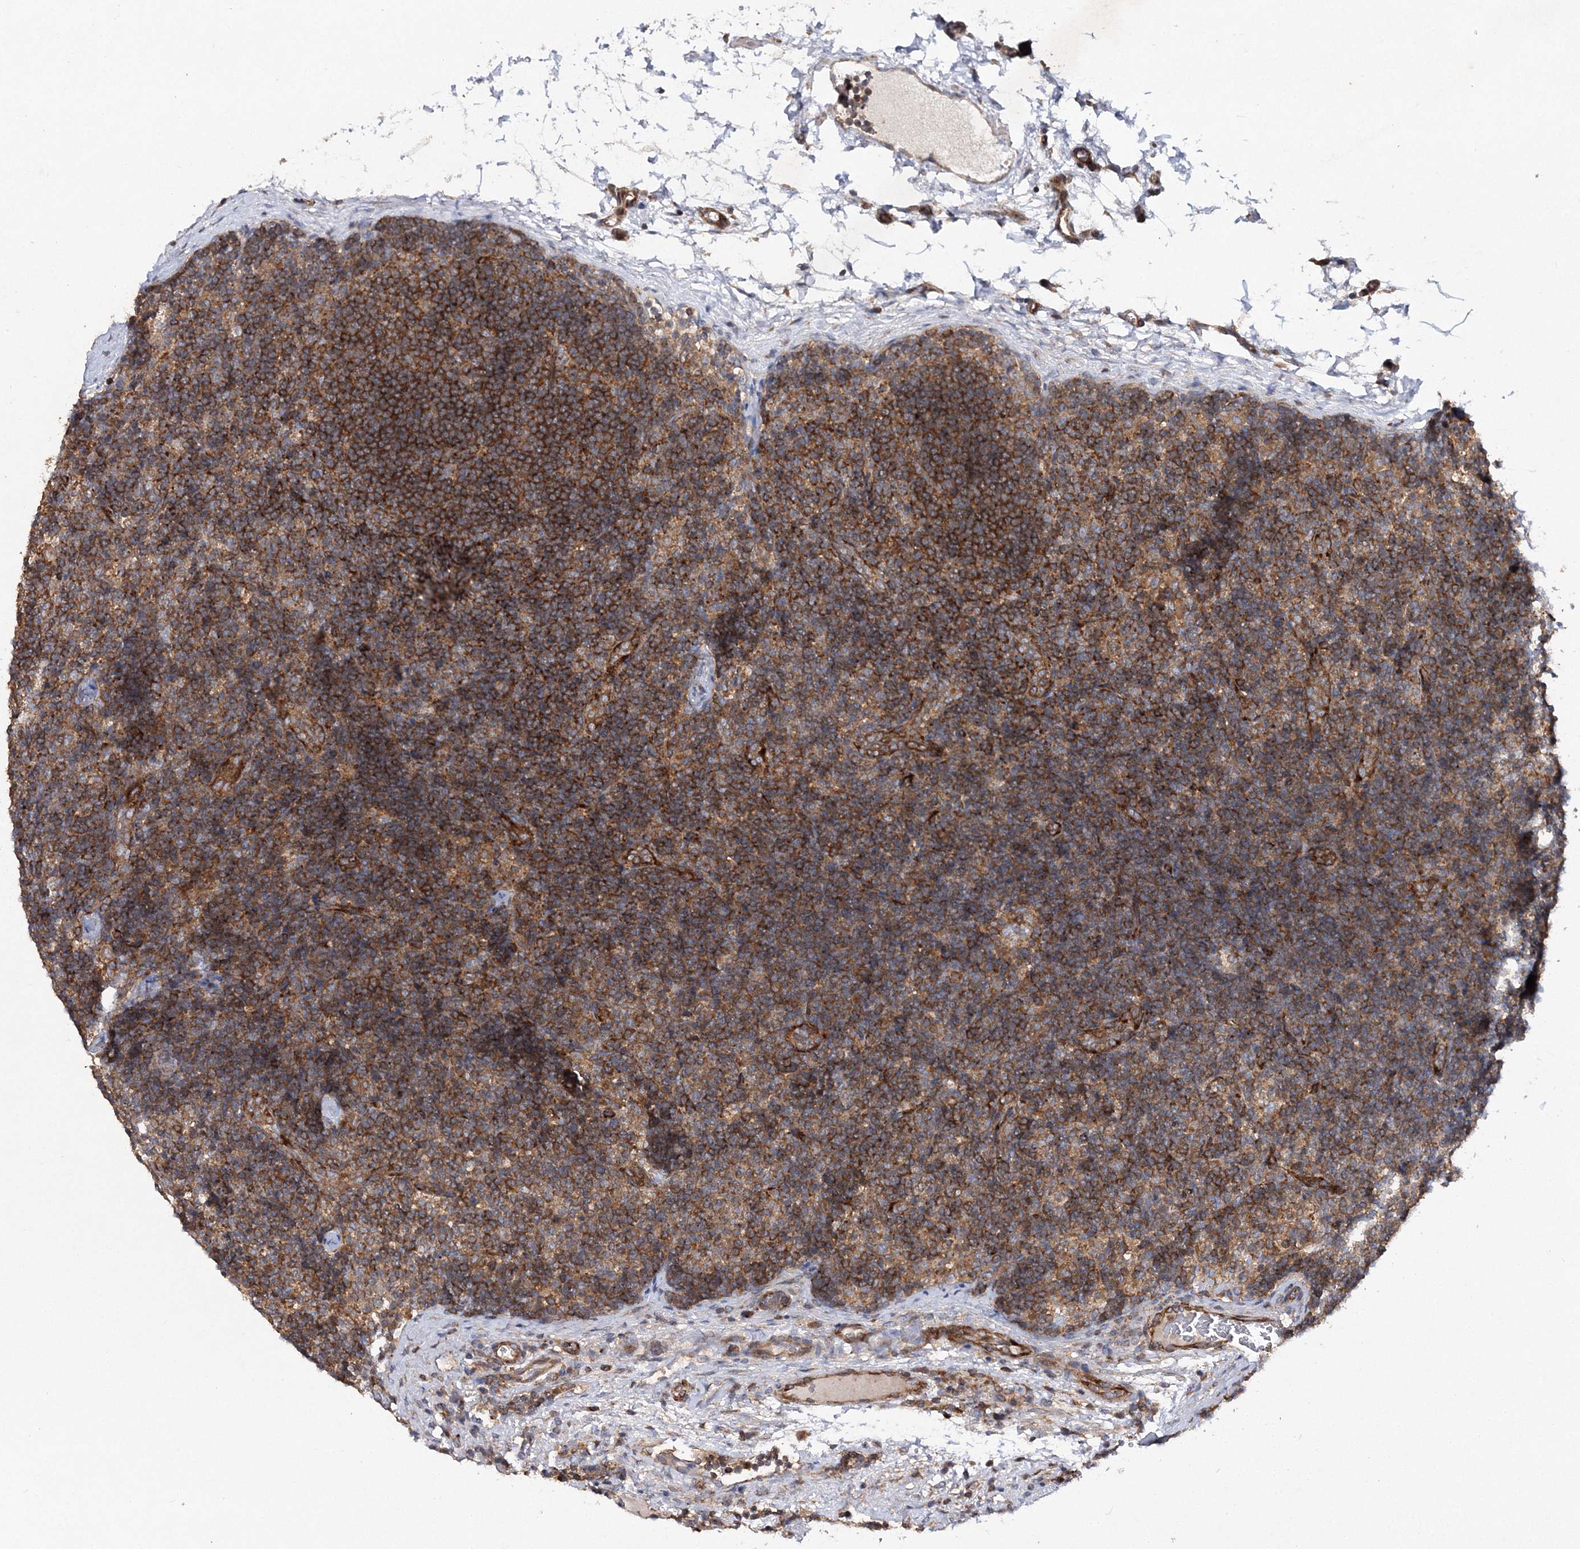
{"staining": {"intensity": "moderate", "quantity": ">75%", "location": "cytoplasmic/membranous"}, "tissue": "lymph node", "cell_type": "Germinal center cells", "image_type": "normal", "snomed": [{"axis": "morphology", "description": "Normal tissue, NOS"}, {"axis": "topography", "description": "Lymph node"}], "caption": "Immunohistochemistry of benign human lymph node reveals medium levels of moderate cytoplasmic/membranous positivity in approximately >75% of germinal center cells.", "gene": "DNAJC13", "patient": {"sex": "female", "age": 22}}